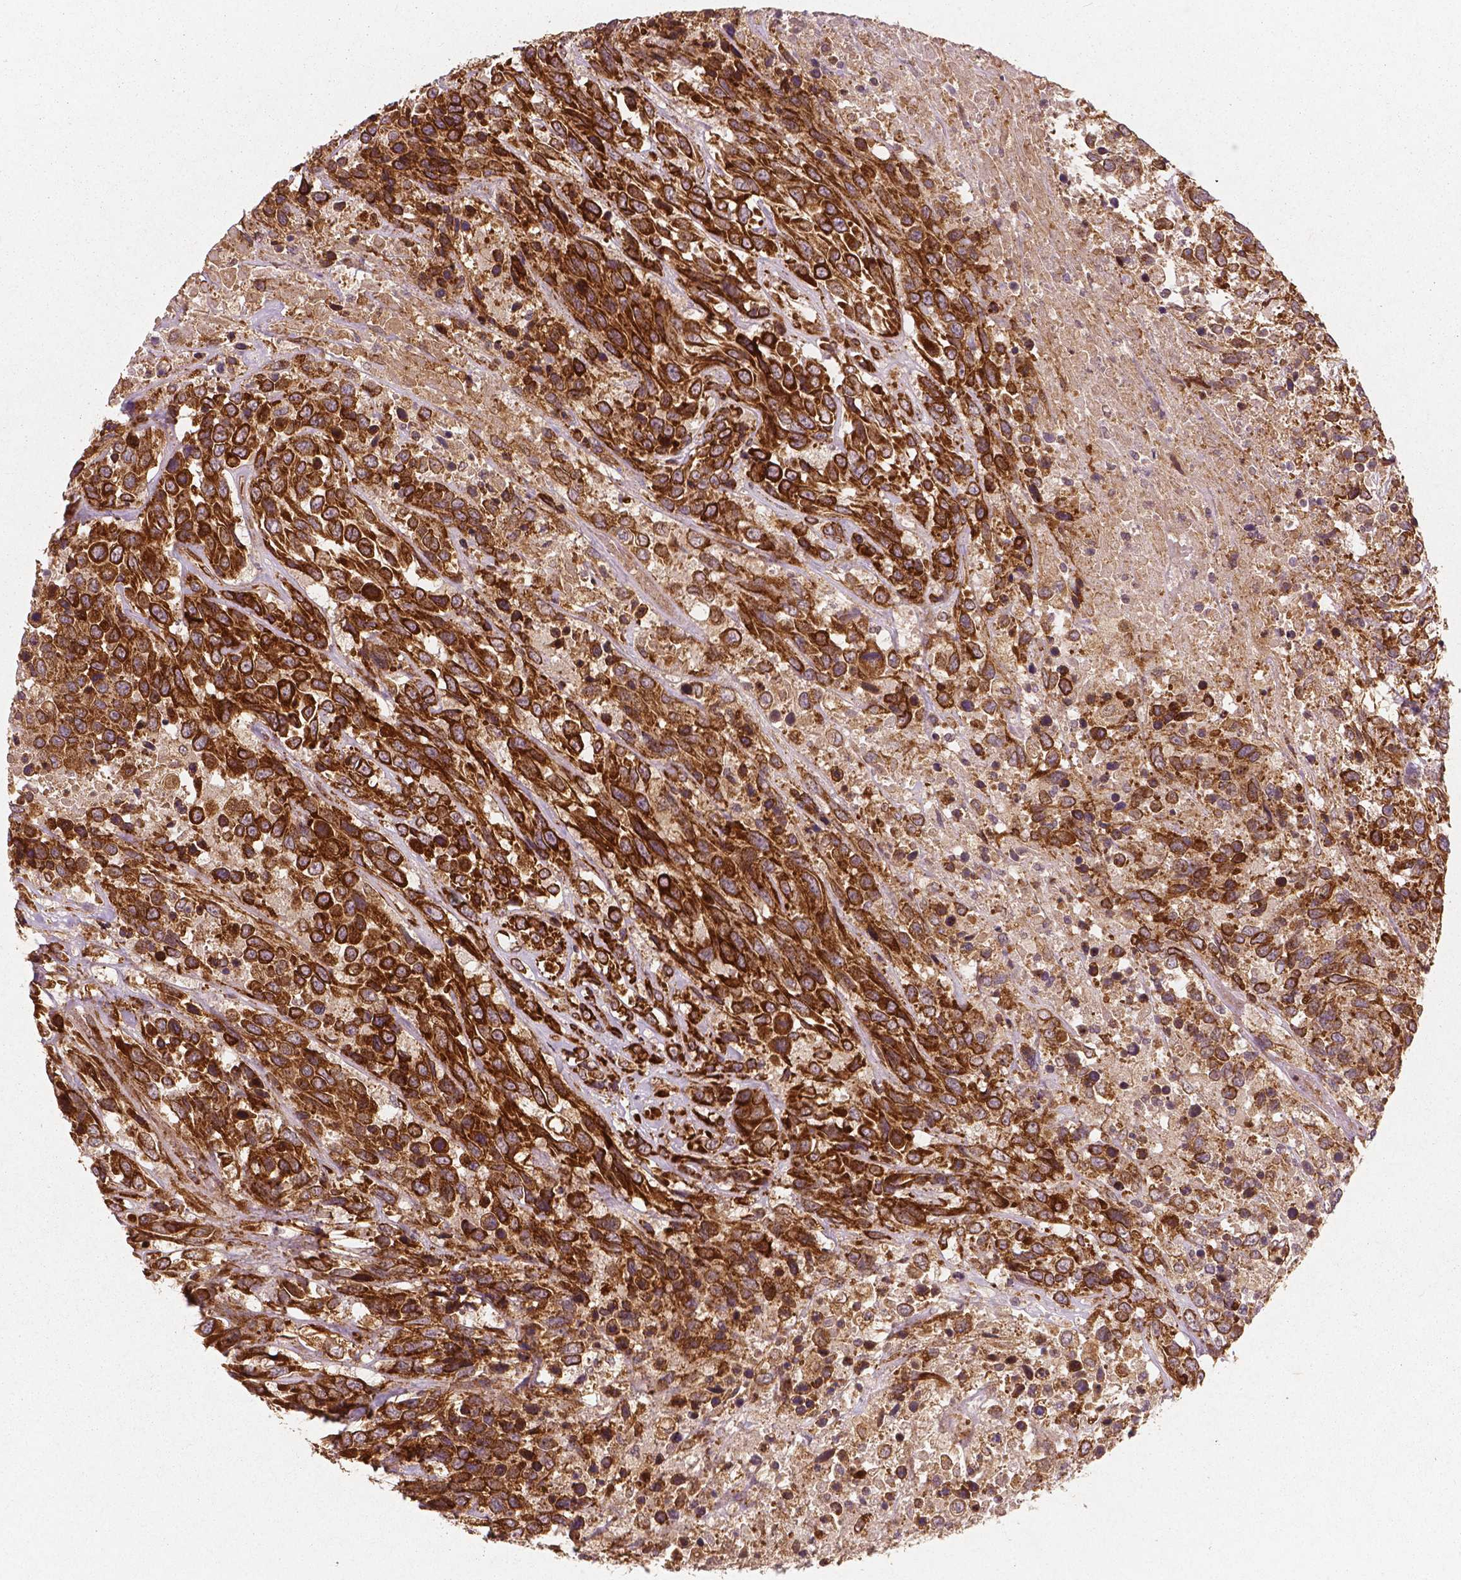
{"staining": {"intensity": "strong", "quantity": ">75%", "location": "cytoplasmic/membranous"}, "tissue": "urothelial cancer", "cell_type": "Tumor cells", "image_type": "cancer", "snomed": [{"axis": "morphology", "description": "Urothelial carcinoma, High grade"}, {"axis": "topography", "description": "Urinary bladder"}], "caption": "Human high-grade urothelial carcinoma stained with a brown dye demonstrates strong cytoplasmic/membranous positive staining in about >75% of tumor cells.", "gene": "PGAM5", "patient": {"sex": "female", "age": 70}}